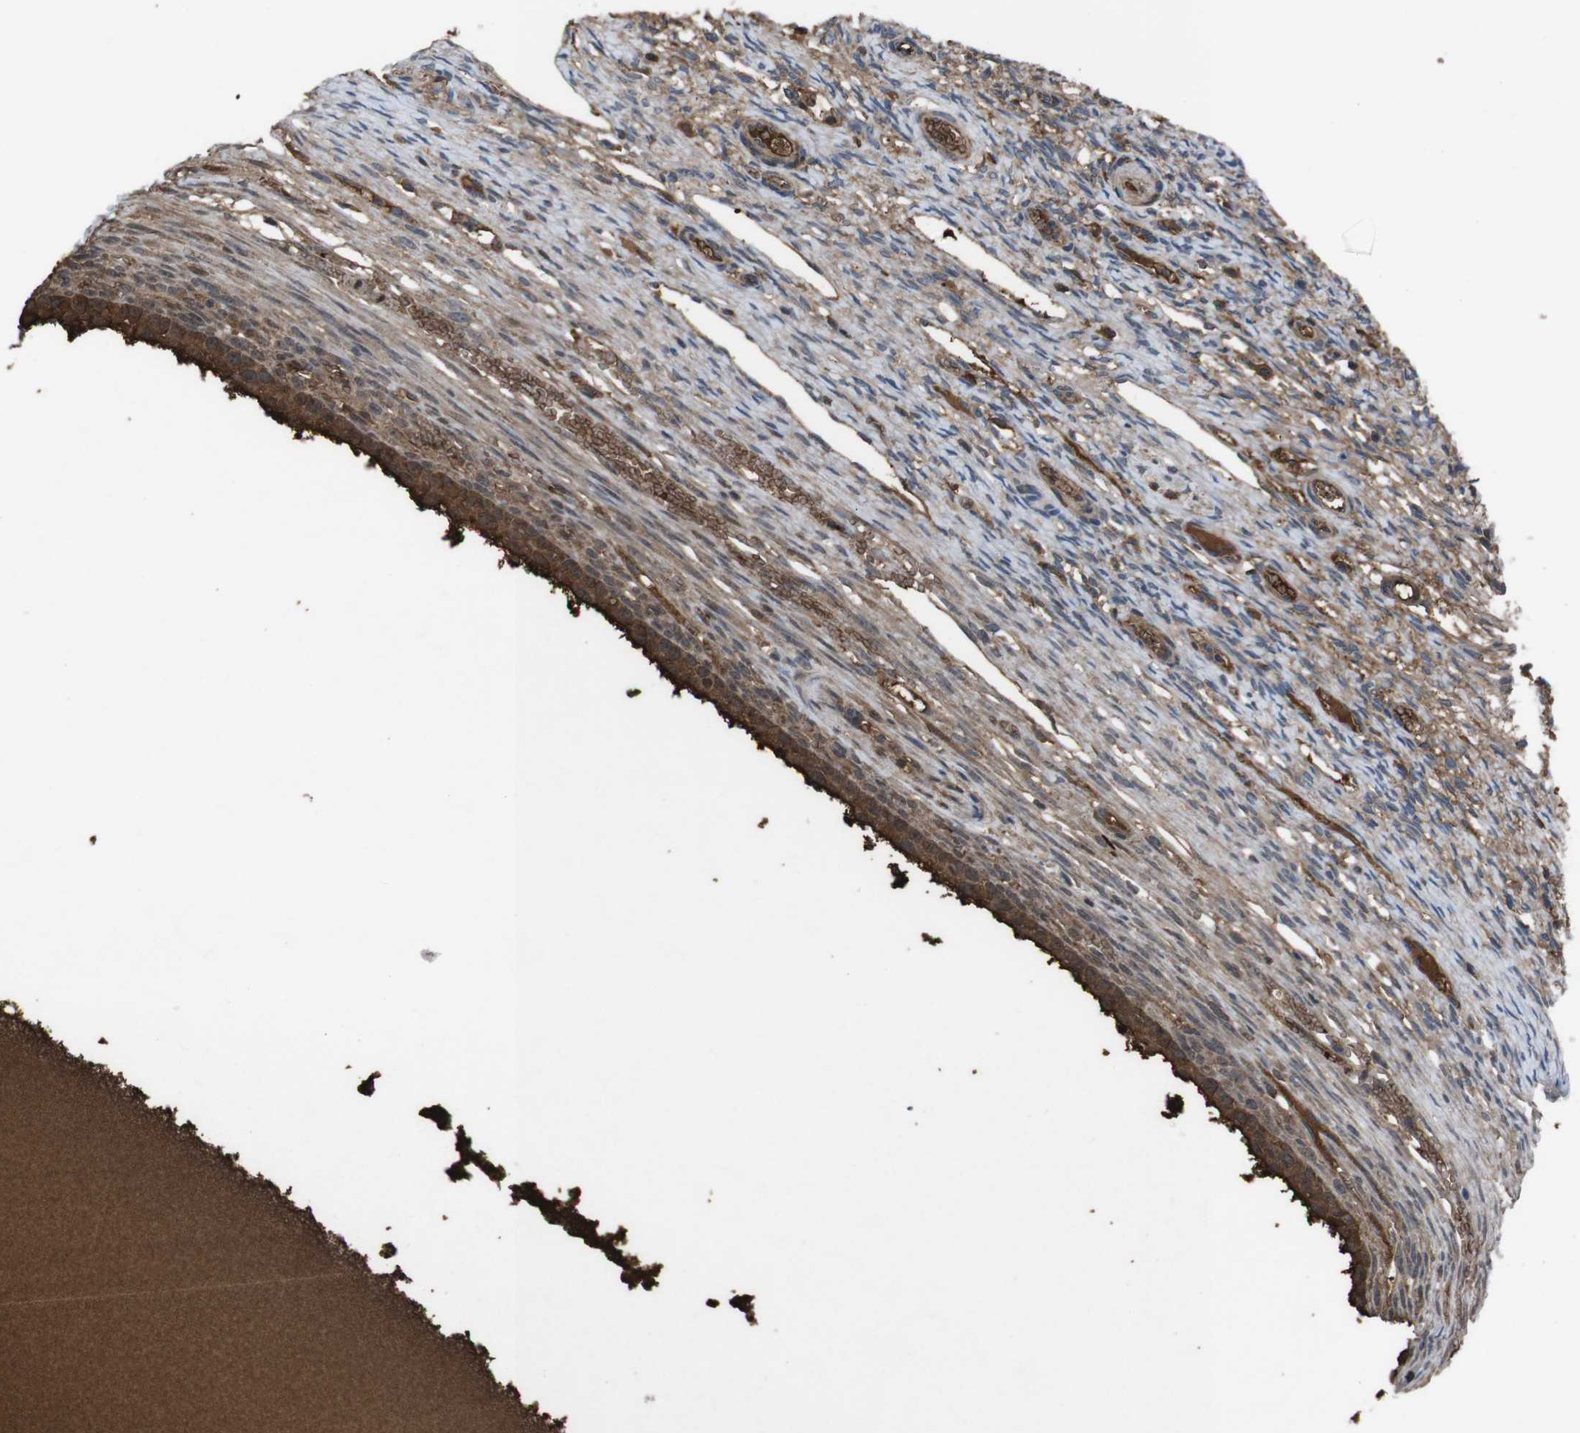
{"staining": {"intensity": "weak", "quantity": "25%-75%", "location": "cytoplasmic/membranous"}, "tissue": "ovary", "cell_type": "Ovarian stroma cells", "image_type": "normal", "snomed": [{"axis": "morphology", "description": "Normal tissue, NOS"}, {"axis": "topography", "description": "Ovary"}], "caption": "There is low levels of weak cytoplasmic/membranous positivity in ovarian stroma cells of unremarkable ovary, as demonstrated by immunohistochemical staining (brown color).", "gene": "SPTB", "patient": {"sex": "female", "age": 33}}